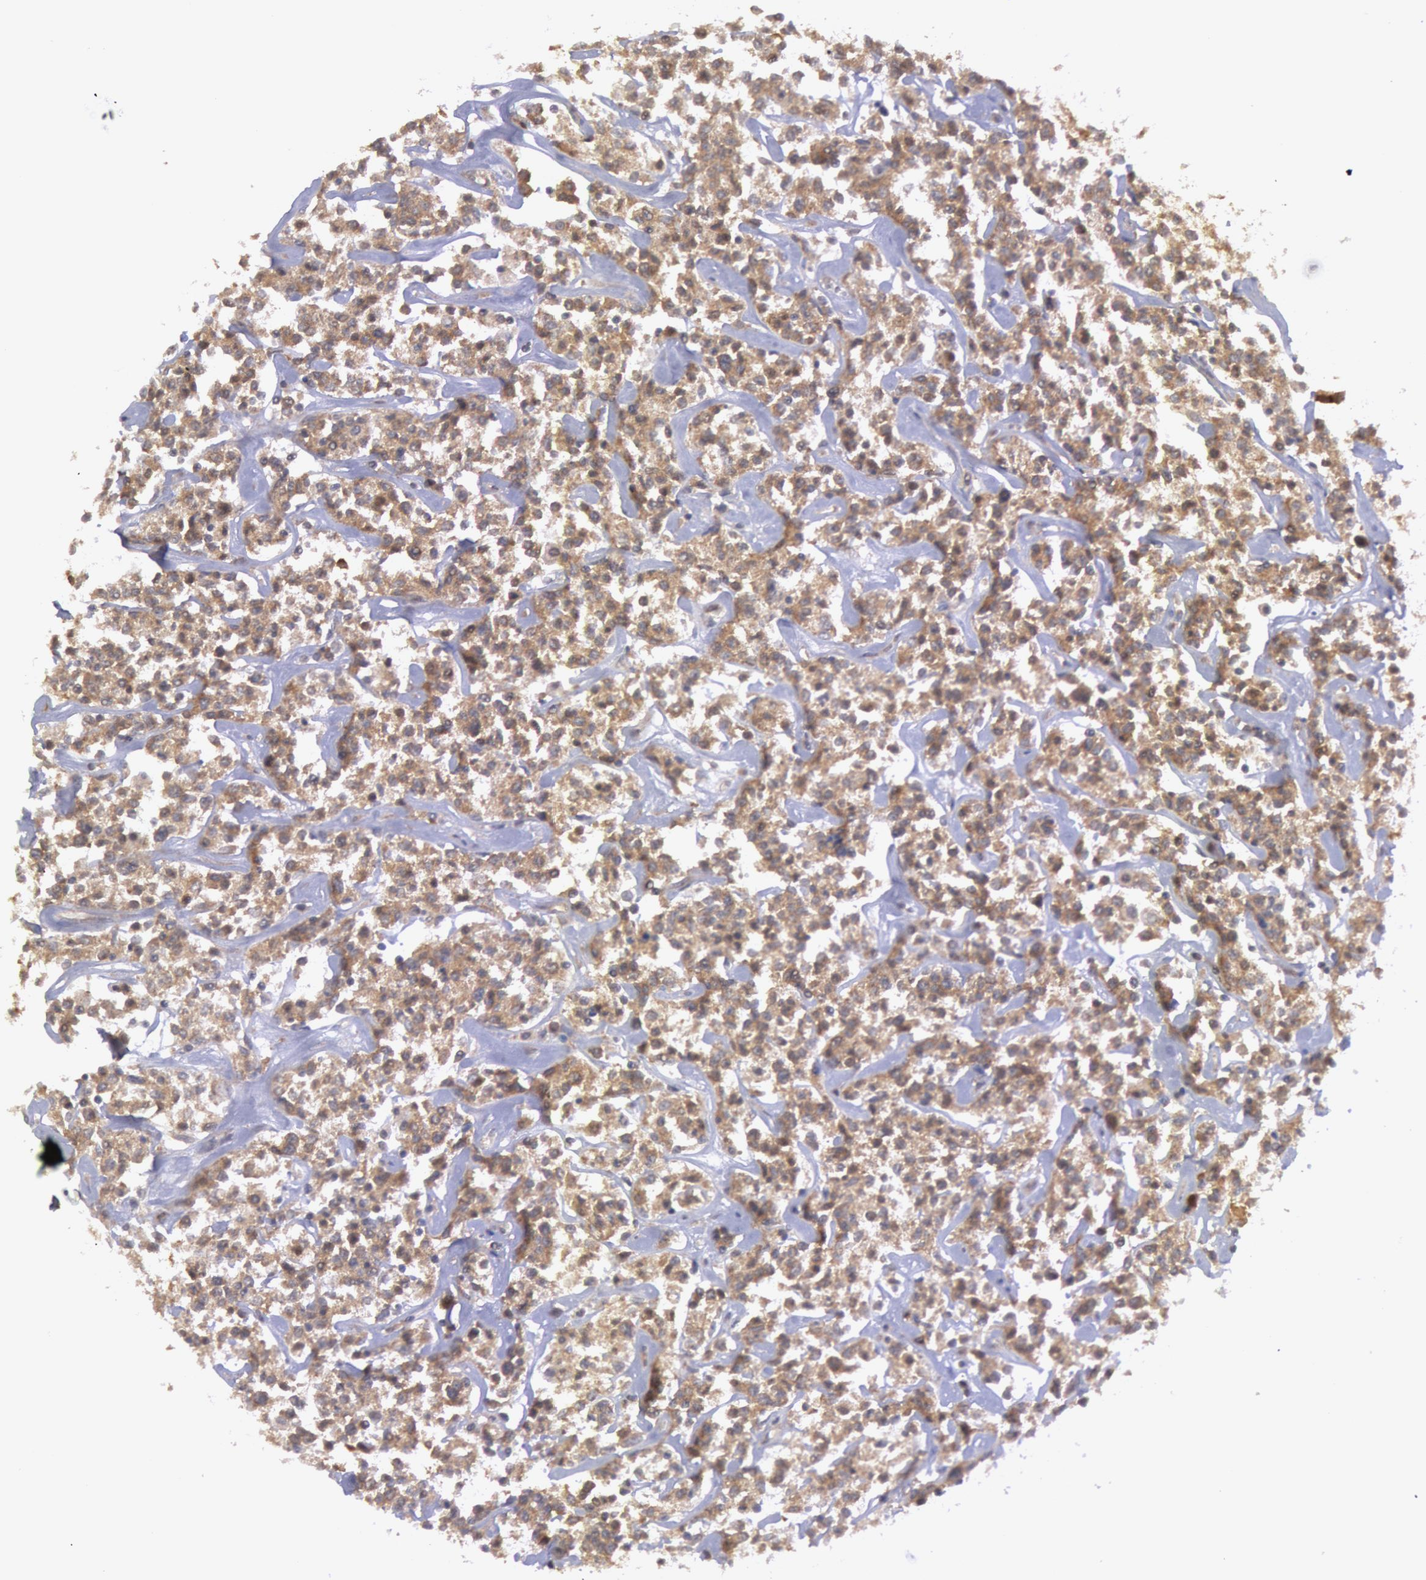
{"staining": {"intensity": "moderate", "quantity": ">75%", "location": "cytoplasmic/membranous"}, "tissue": "lymphoma", "cell_type": "Tumor cells", "image_type": "cancer", "snomed": [{"axis": "morphology", "description": "Malignant lymphoma, non-Hodgkin's type, Low grade"}, {"axis": "topography", "description": "Small intestine"}], "caption": "DAB (3,3'-diaminobenzidine) immunohistochemical staining of low-grade malignant lymphoma, non-Hodgkin's type exhibits moderate cytoplasmic/membranous protein positivity in approximately >75% of tumor cells.", "gene": "BRAF", "patient": {"sex": "female", "age": 59}}